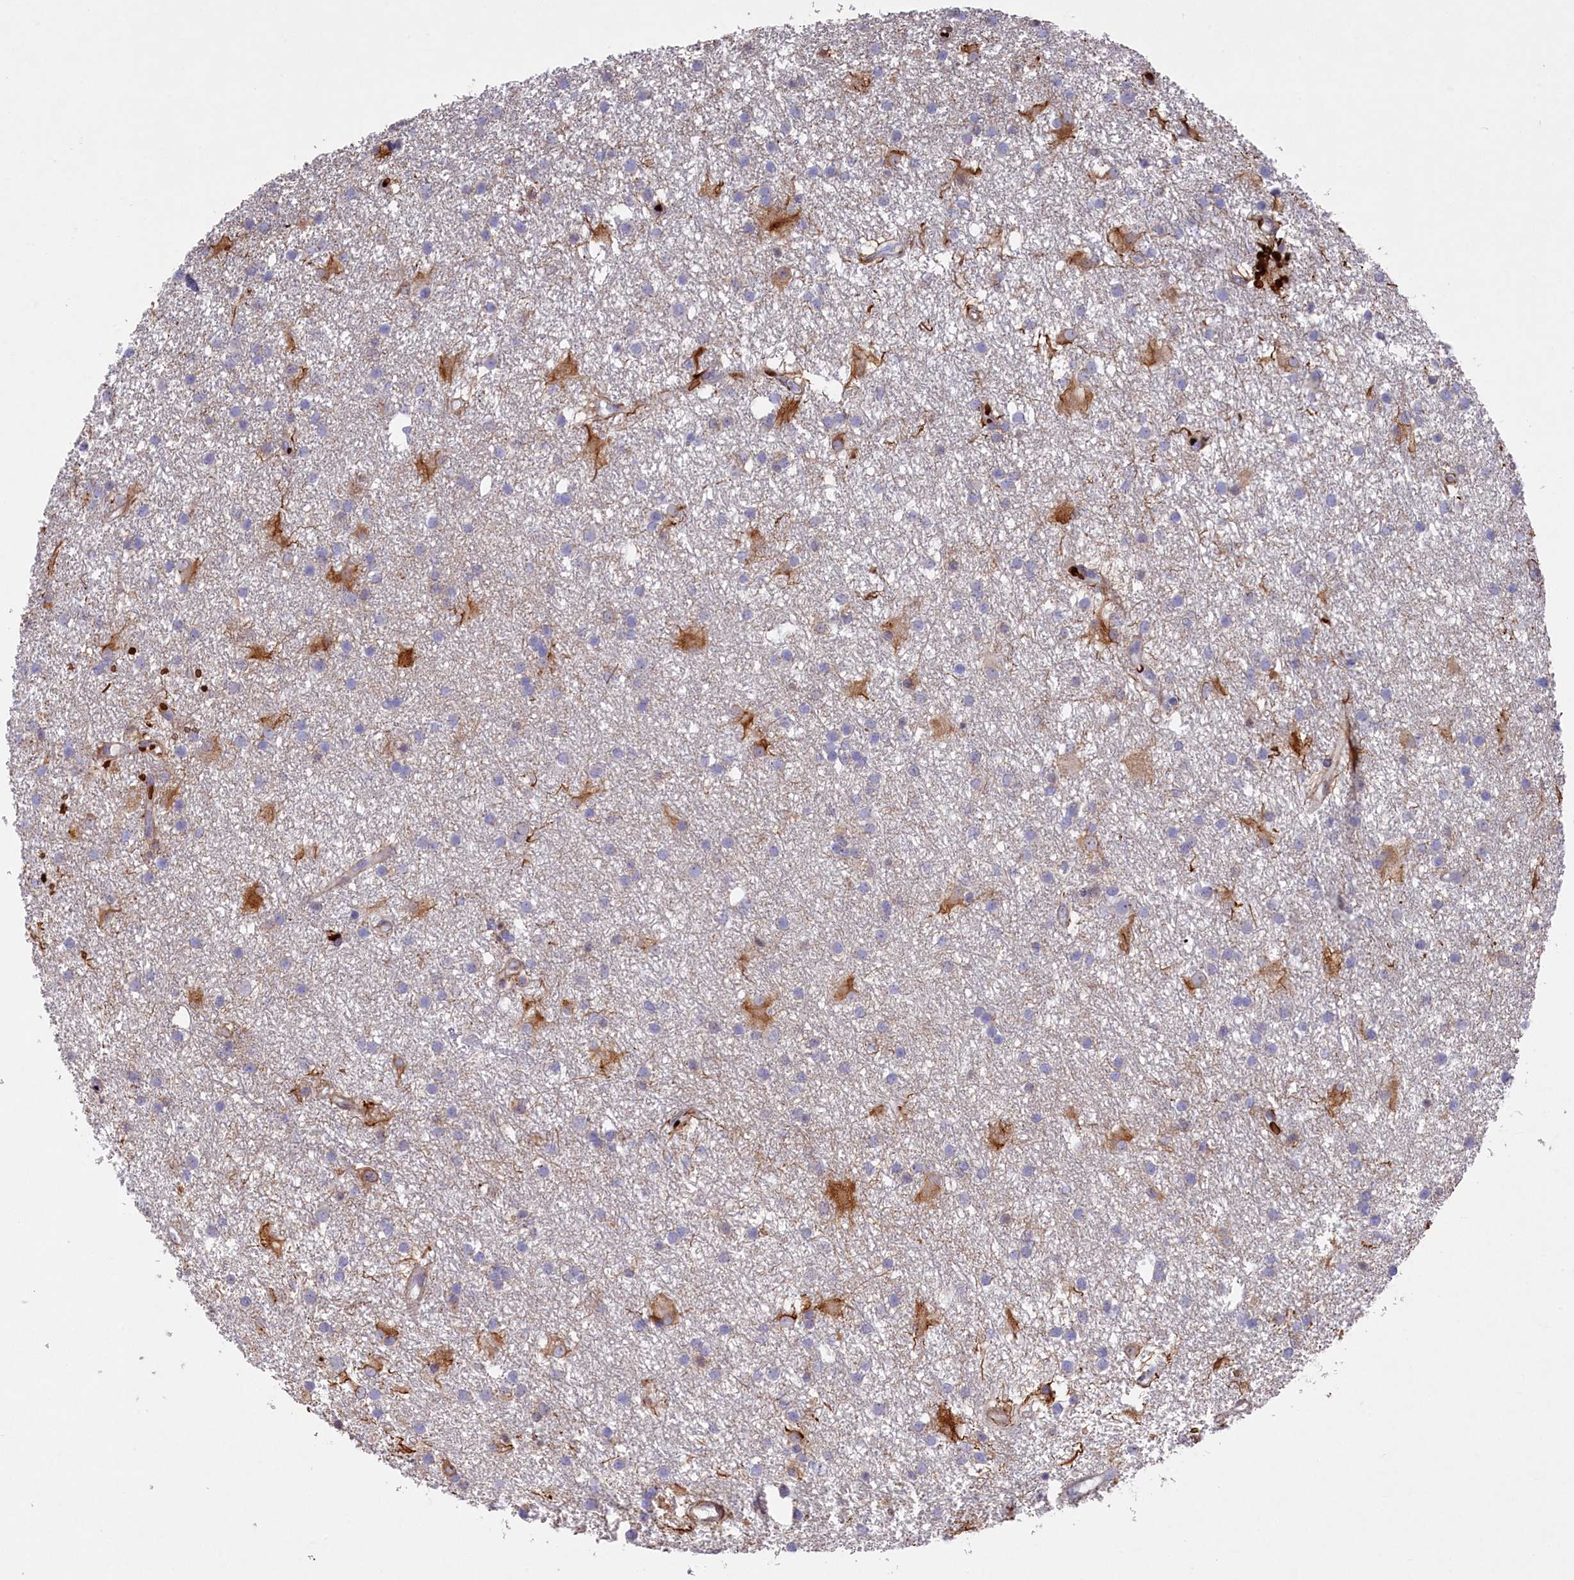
{"staining": {"intensity": "negative", "quantity": "none", "location": "none"}, "tissue": "glioma", "cell_type": "Tumor cells", "image_type": "cancer", "snomed": [{"axis": "morphology", "description": "Glioma, malignant, High grade"}, {"axis": "topography", "description": "Brain"}], "caption": "Tumor cells are negative for brown protein staining in glioma.", "gene": "LHFPL4", "patient": {"sex": "male", "age": 77}}